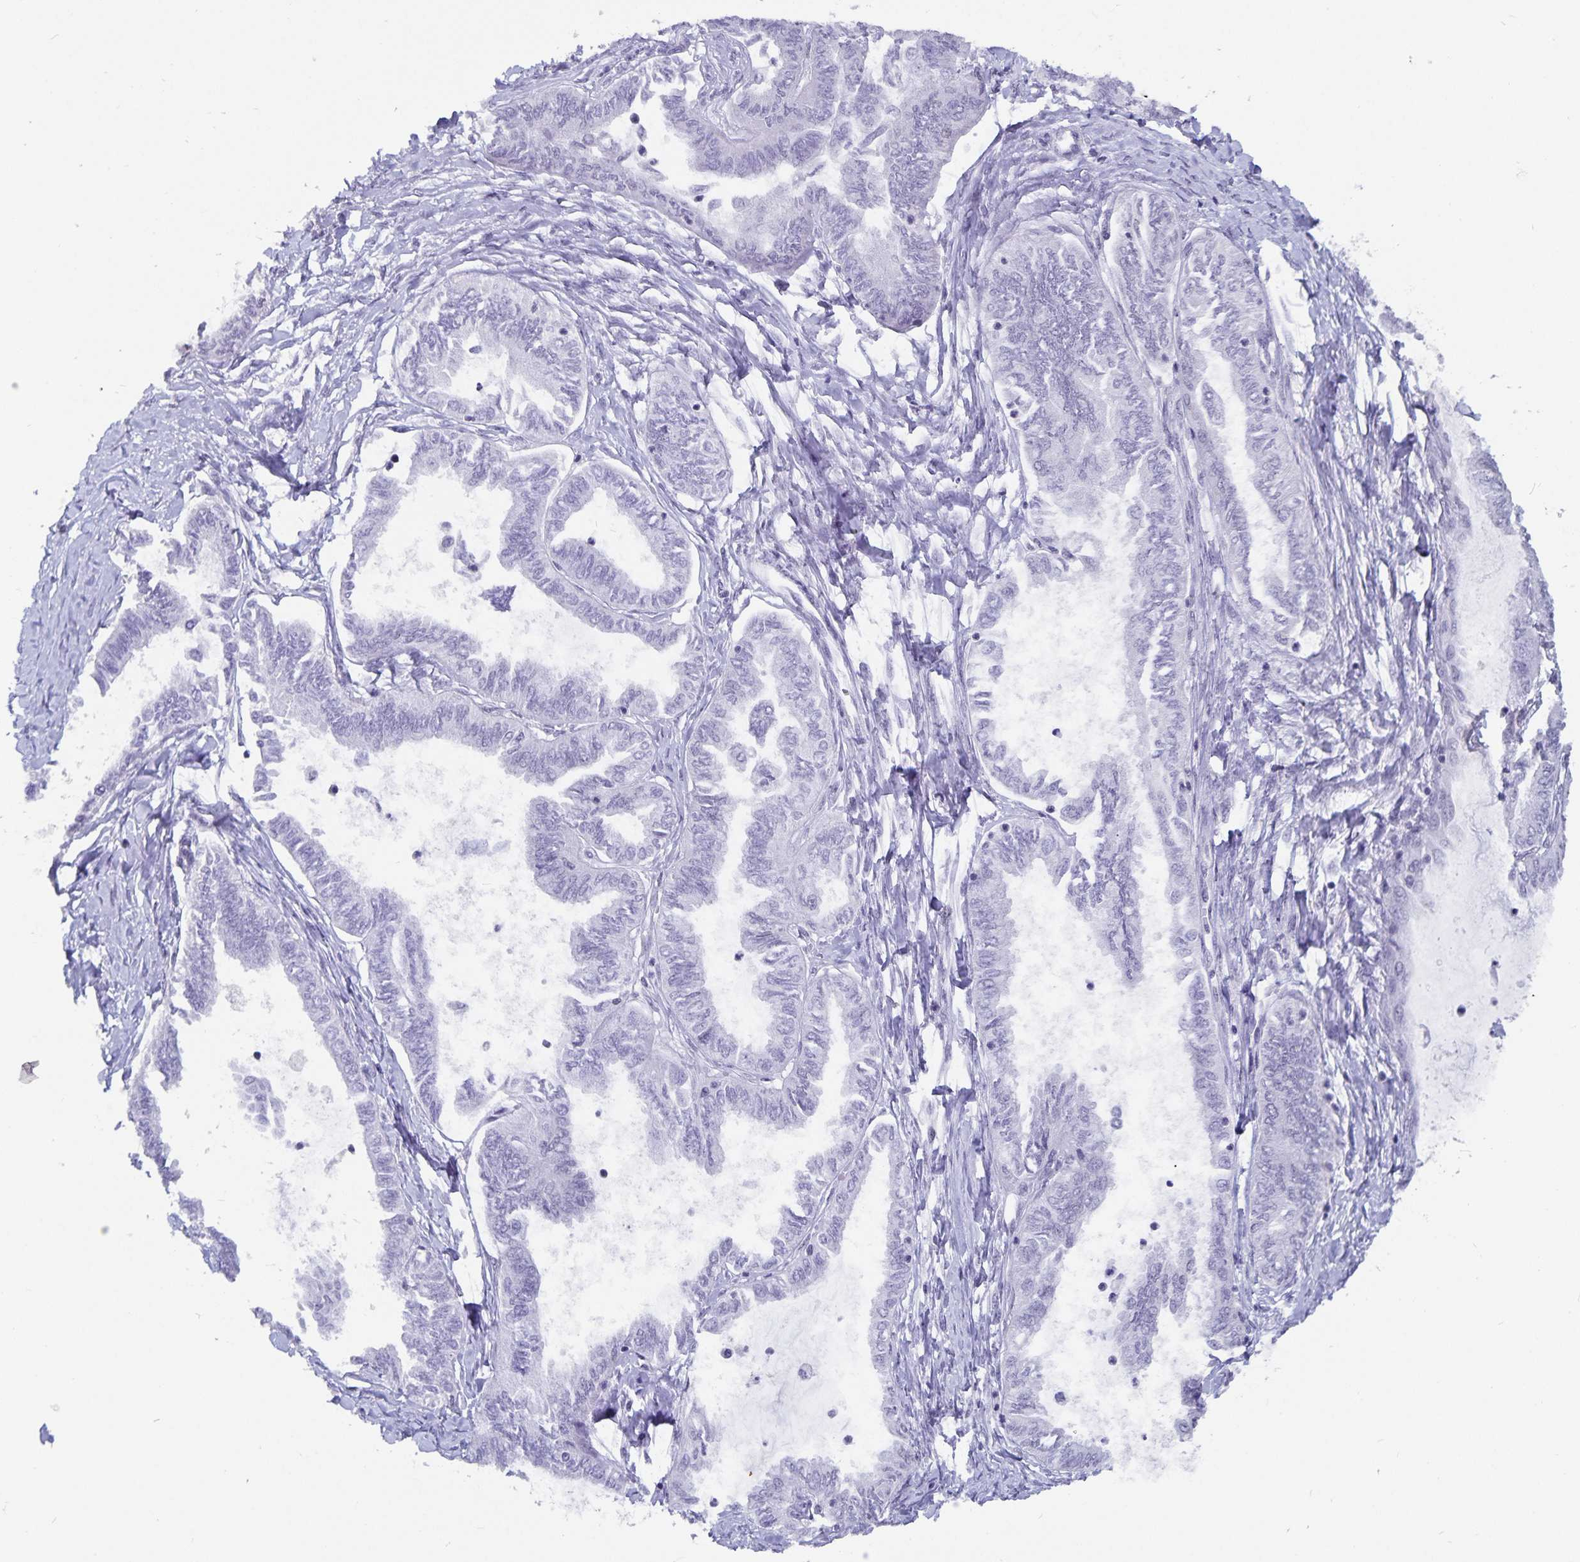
{"staining": {"intensity": "negative", "quantity": "none", "location": "none"}, "tissue": "ovarian cancer", "cell_type": "Tumor cells", "image_type": "cancer", "snomed": [{"axis": "morphology", "description": "Carcinoma, endometroid"}, {"axis": "topography", "description": "Ovary"}], "caption": "IHC of human ovarian cancer (endometroid carcinoma) exhibits no staining in tumor cells.", "gene": "PBX2", "patient": {"sex": "female", "age": 70}}